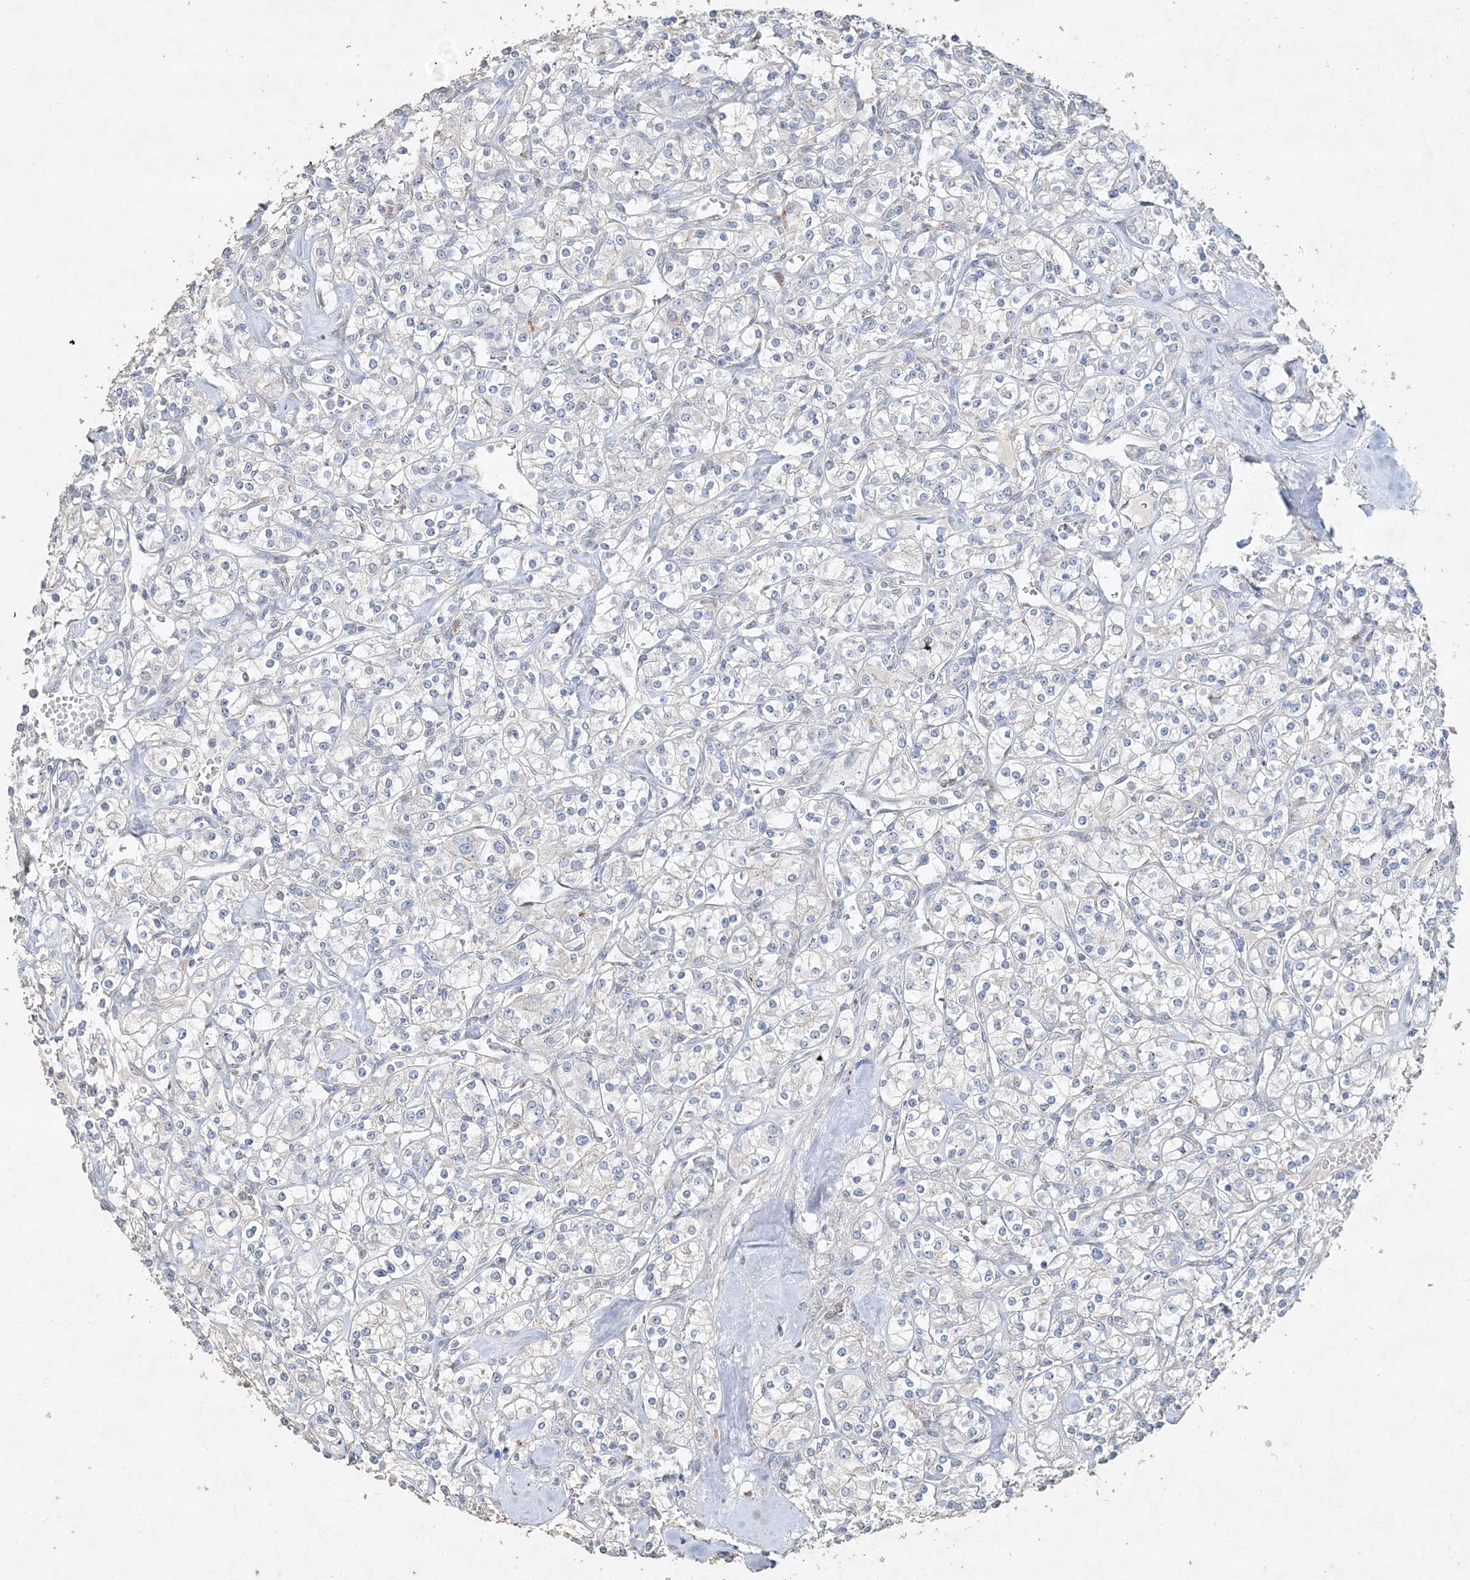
{"staining": {"intensity": "negative", "quantity": "none", "location": "none"}, "tissue": "renal cancer", "cell_type": "Tumor cells", "image_type": "cancer", "snomed": [{"axis": "morphology", "description": "Adenocarcinoma, NOS"}, {"axis": "topography", "description": "Kidney"}], "caption": "DAB immunohistochemical staining of renal cancer demonstrates no significant positivity in tumor cells. (Stains: DAB IHC with hematoxylin counter stain, Microscopy: brightfield microscopy at high magnification).", "gene": "DNAH5", "patient": {"sex": "male", "age": 77}}